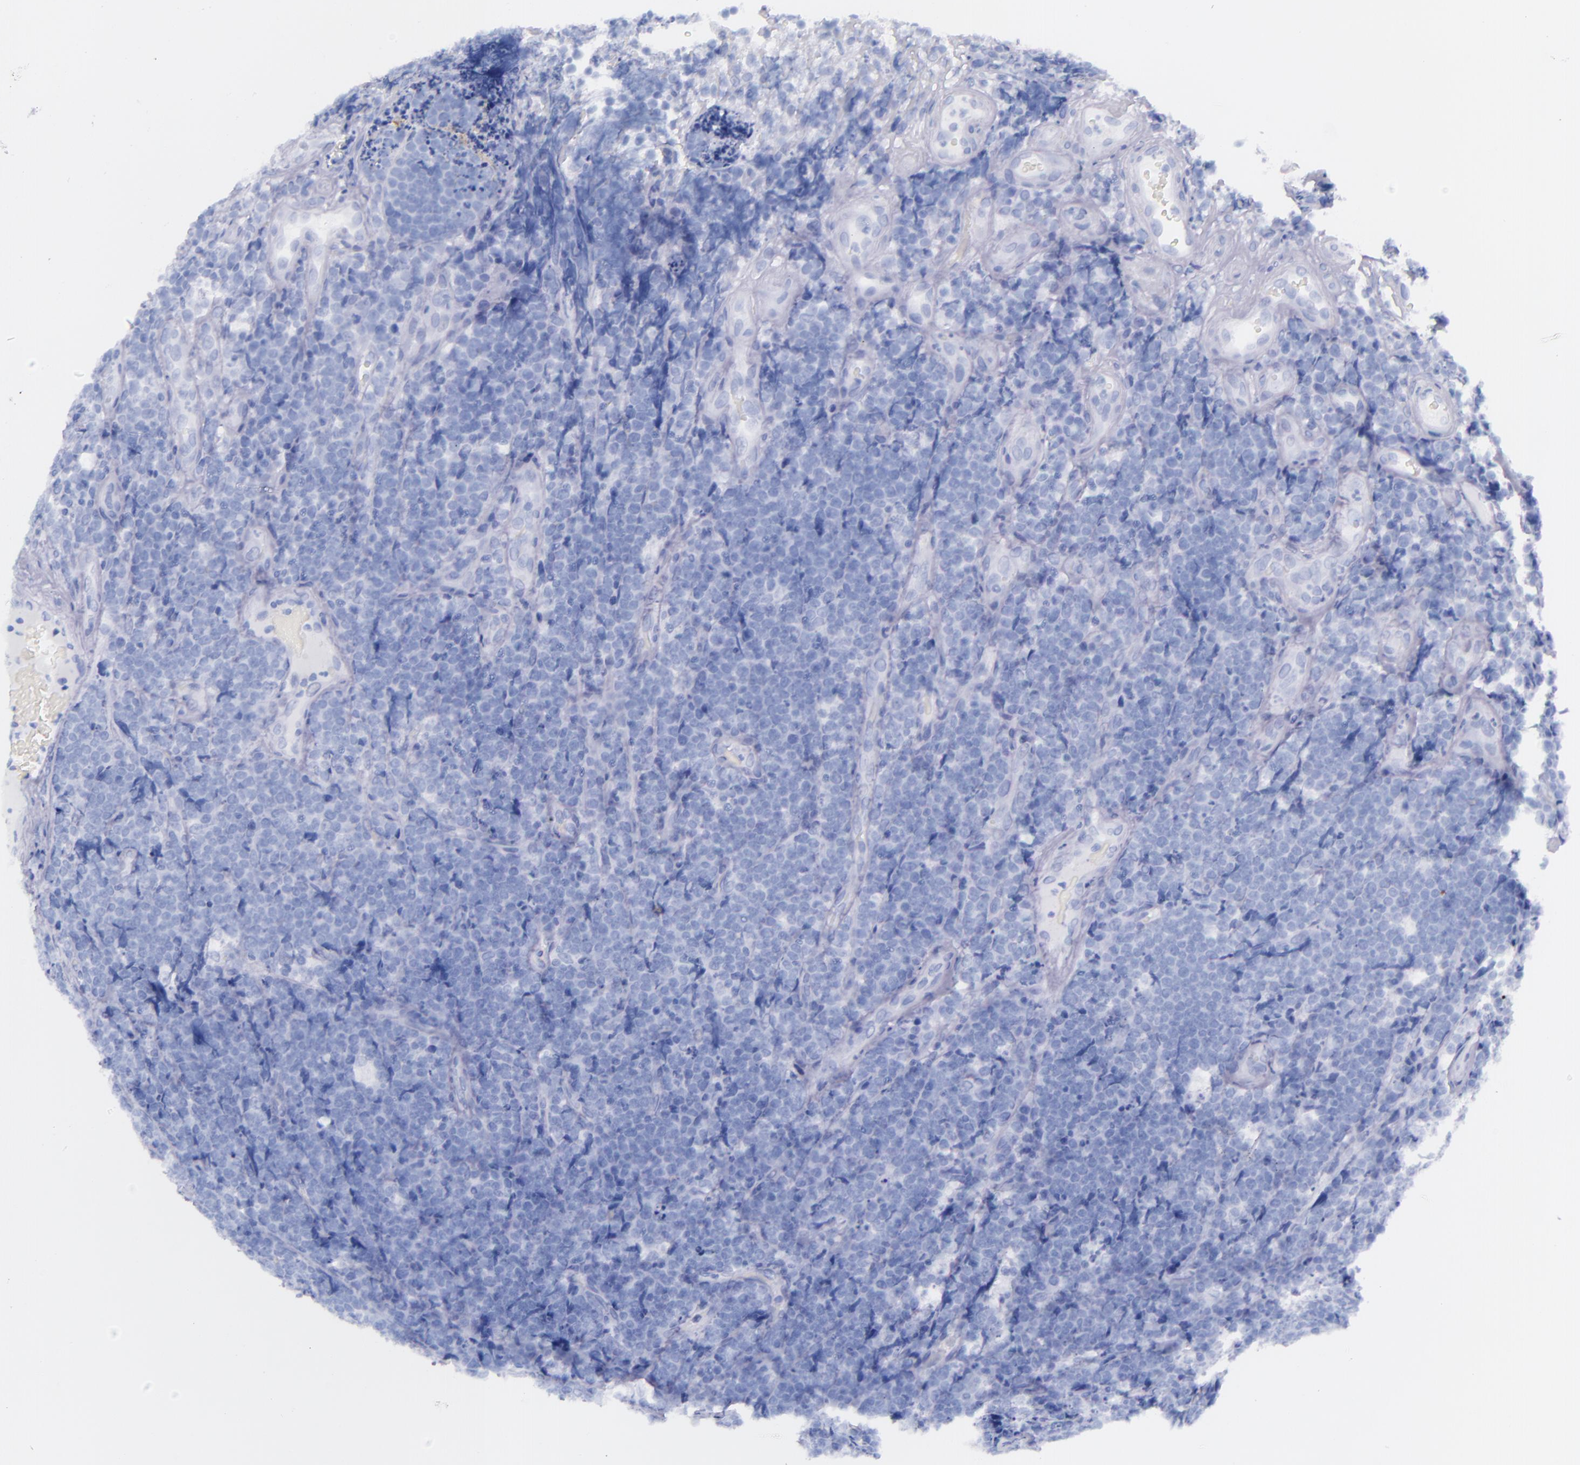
{"staining": {"intensity": "negative", "quantity": "none", "location": "none"}, "tissue": "lymphoma", "cell_type": "Tumor cells", "image_type": "cancer", "snomed": [{"axis": "morphology", "description": "Malignant lymphoma, non-Hodgkin's type, High grade"}, {"axis": "topography", "description": "Small intestine"}, {"axis": "topography", "description": "Colon"}], "caption": "IHC photomicrograph of lymphoma stained for a protein (brown), which shows no expression in tumor cells.", "gene": "SFTPA2", "patient": {"sex": "male", "age": 8}}